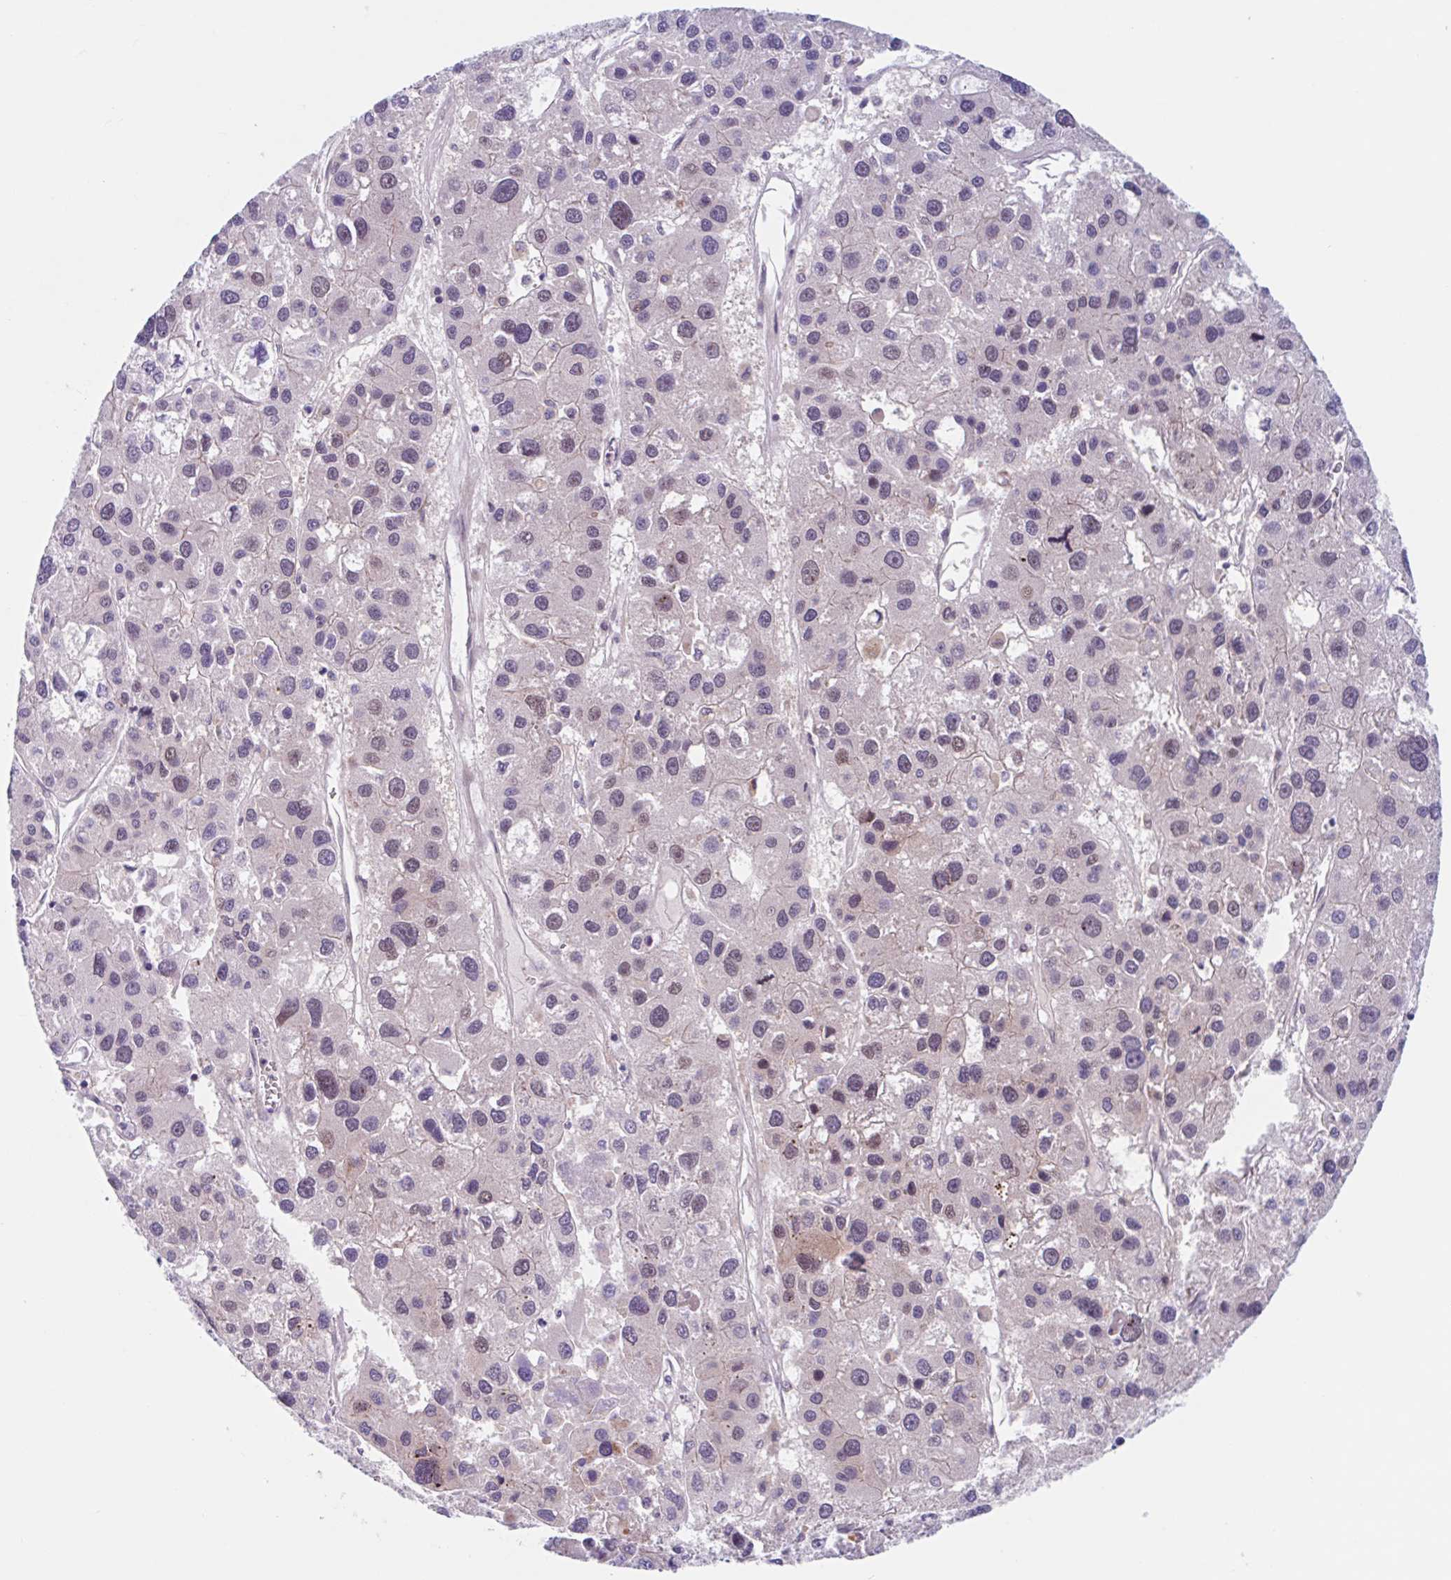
{"staining": {"intensity": "weak", "quantity": "25%-75%", "location": "nuclear"}, "tissue": "liver cancer", "cell_type": "Tumor cells", "image_type": "cancer", "snomed": [{"axis": "morphology", "description": "Carcinoma, Hepatocellular, NOS"}, {"axis": "topography", "description": "Liver"}], "caption": "A high-resolution histopathology image shows immunohistochemistry staining of liver cancer, which reveals weak nuclear positivity in approximately 25%-75% of tumor cells. Nuclei are stained in blue.", "gene": "TMEM86A", "patient": {"sex": "male", "age": 73}}